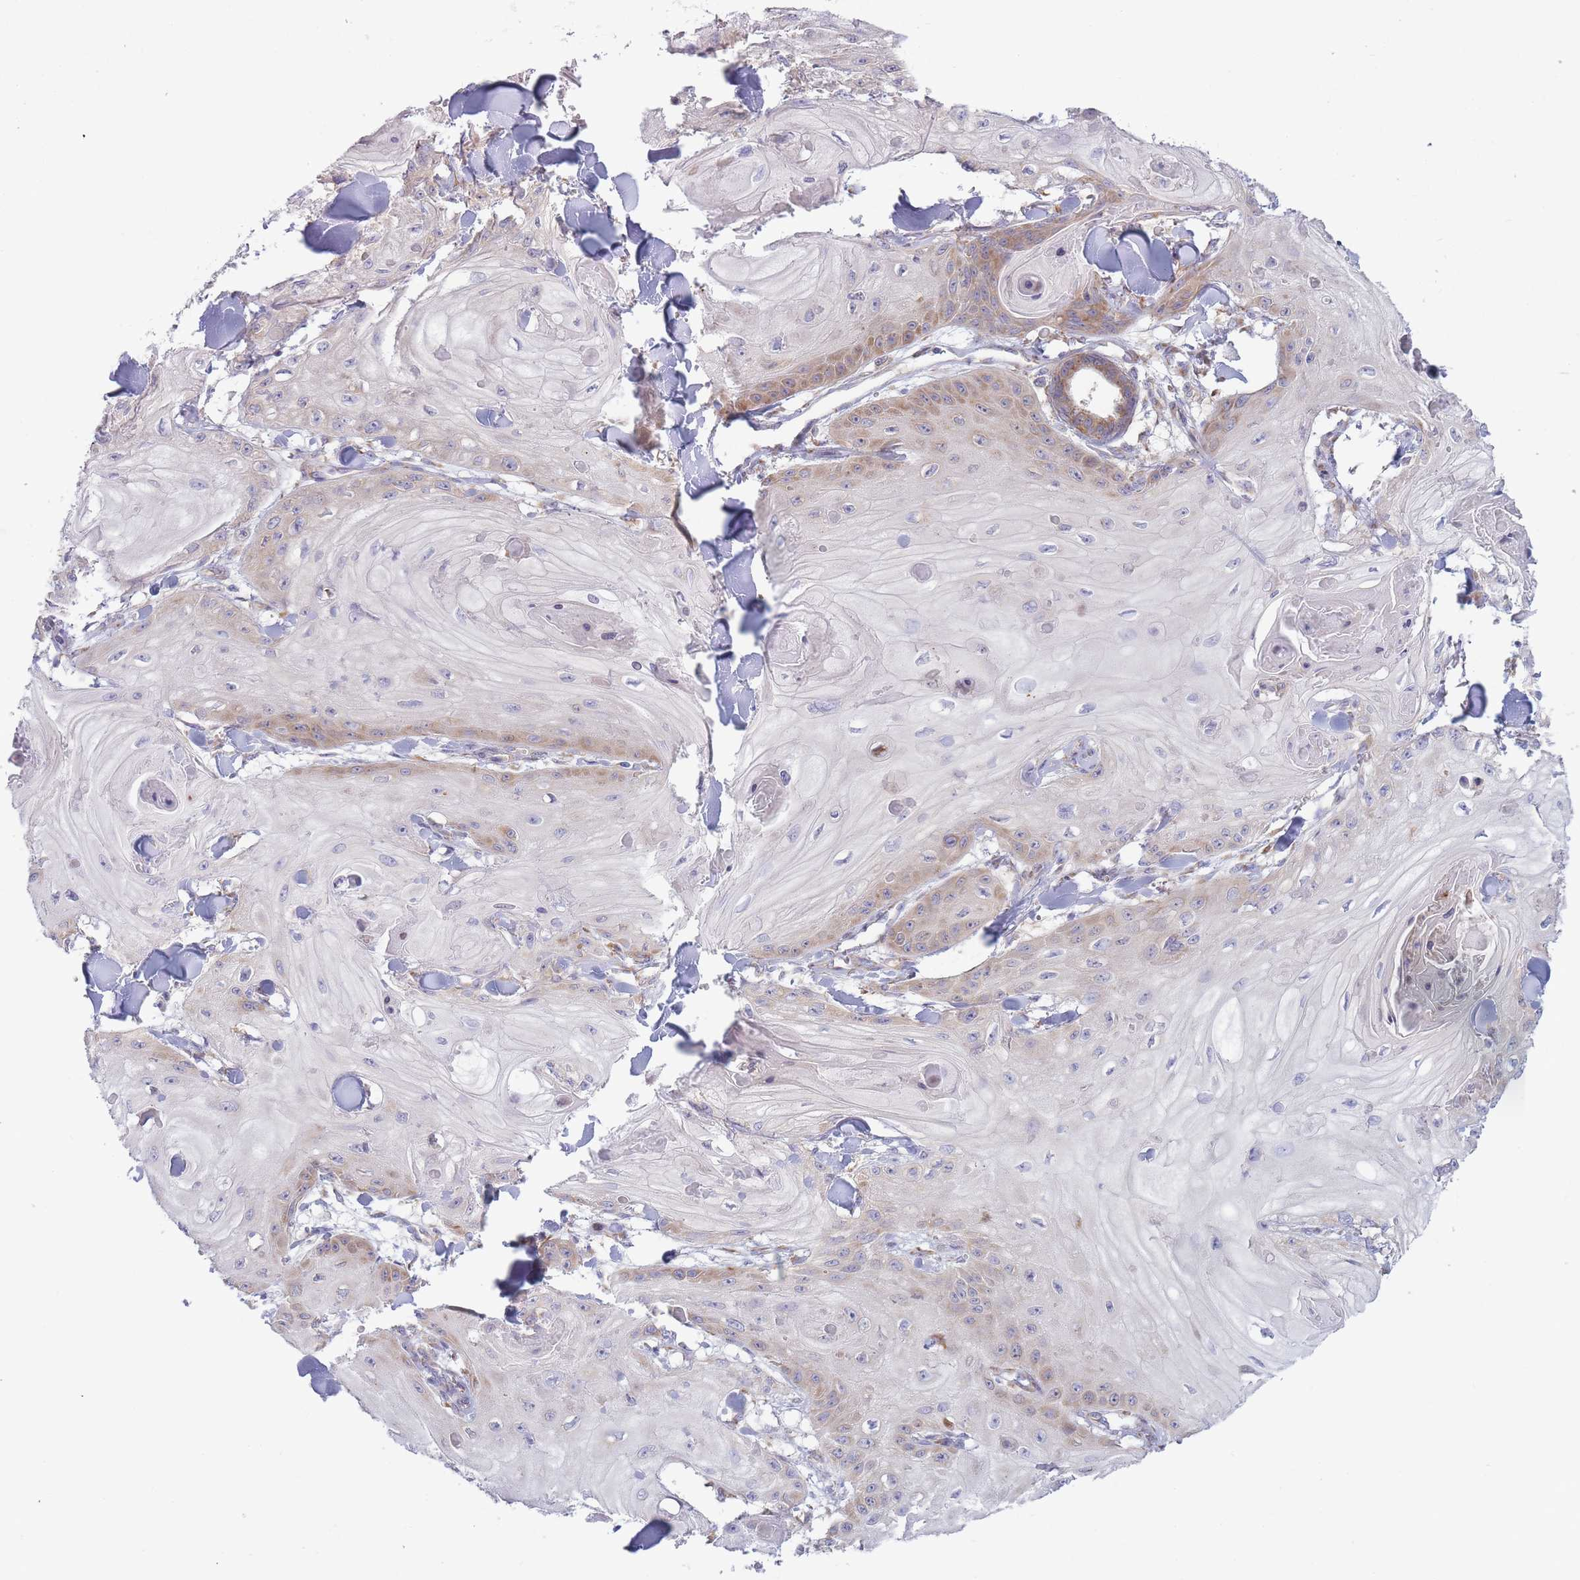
{"staining": {"intensity": "moderate", "quantity": "<25%", "location": "cytoplasmic/membranous"}, "tissue": "skin cancer", "cell_type": "Tumor cells", "image_type": "cancer", "snomed": [{"axis": "morphology", "description": "Squamous cell carcinoma, NOS"}, {"axis": "topography", "description": "Skin"}], "caption": "This image exhibits immunohistochemistry (IHC) staining of human skin cancer, with low moderate cytoplasmic/membranous expression in approximately <25% of tumor cells.", "gene": "OR5L2", "patient": {"sex": "male", "age": 74}}